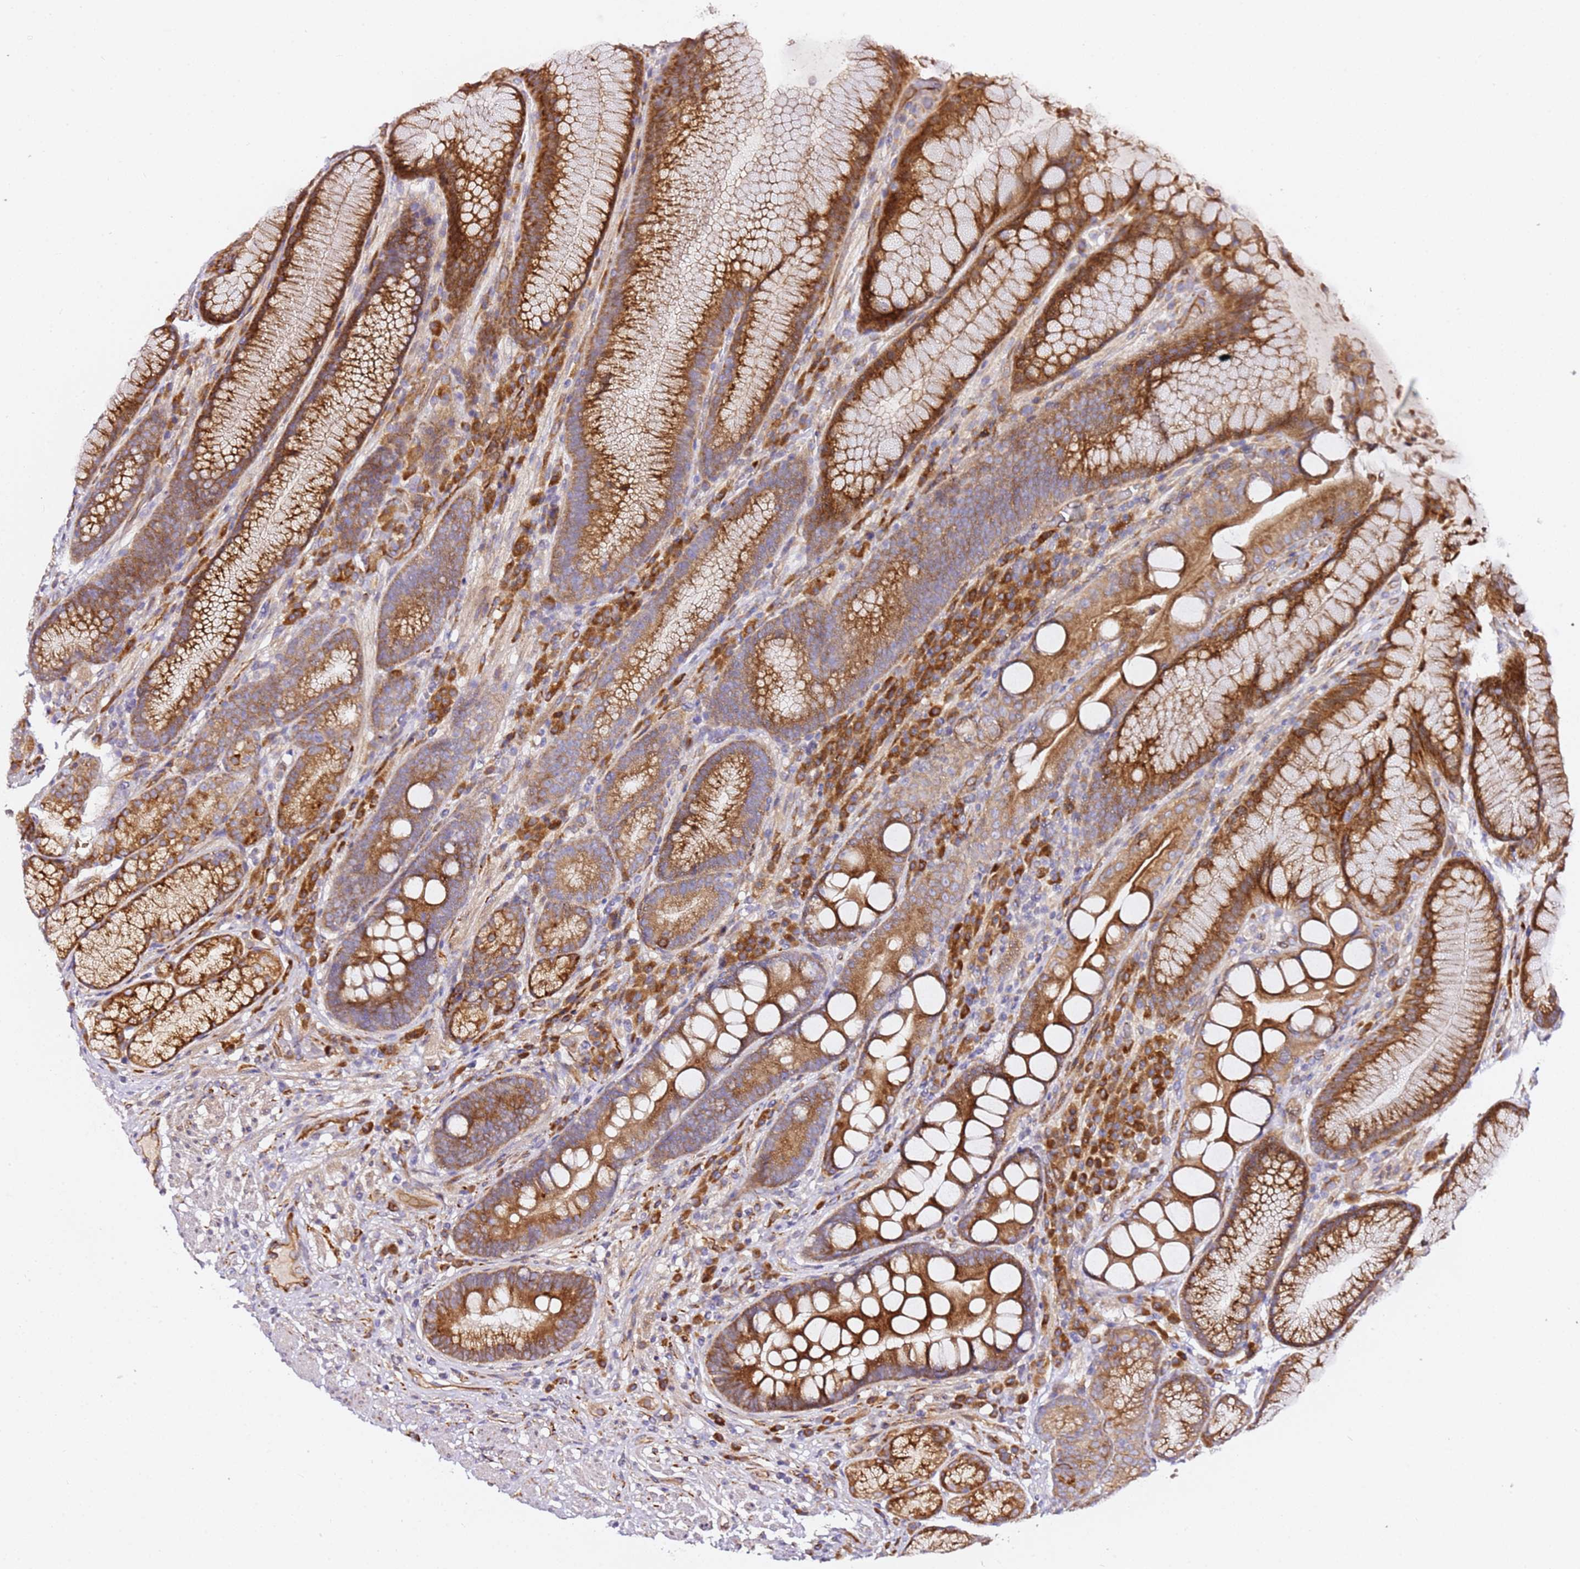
{"staining": {"intensity": "strong", "quantity": "25%-75%", "location": "cytoplasmic/membranous"}, "tissue": "stomach", "cell_type": "Glandular cells", "image_type": "normal", "snomed": [{"axis": "morphology", "description": "Normal tissue, NOS"}, {"axis": "topography", "description": "Stomach"}], "caption": "IHC staining of benign stomach, which displays high levels of strong cytoplasmic/membranous expression in about 25%-75% of glandular cells indicating strong cytoplasmic/membranous protein positivity. The staining was performed using DAB (3,3'-diaminobenzidine) (brown) for protein detection and nuclei were counterstained in hematoxylin (blue).", "gene": "KIF7", "patient": {"sex": "male", "age": 57}}